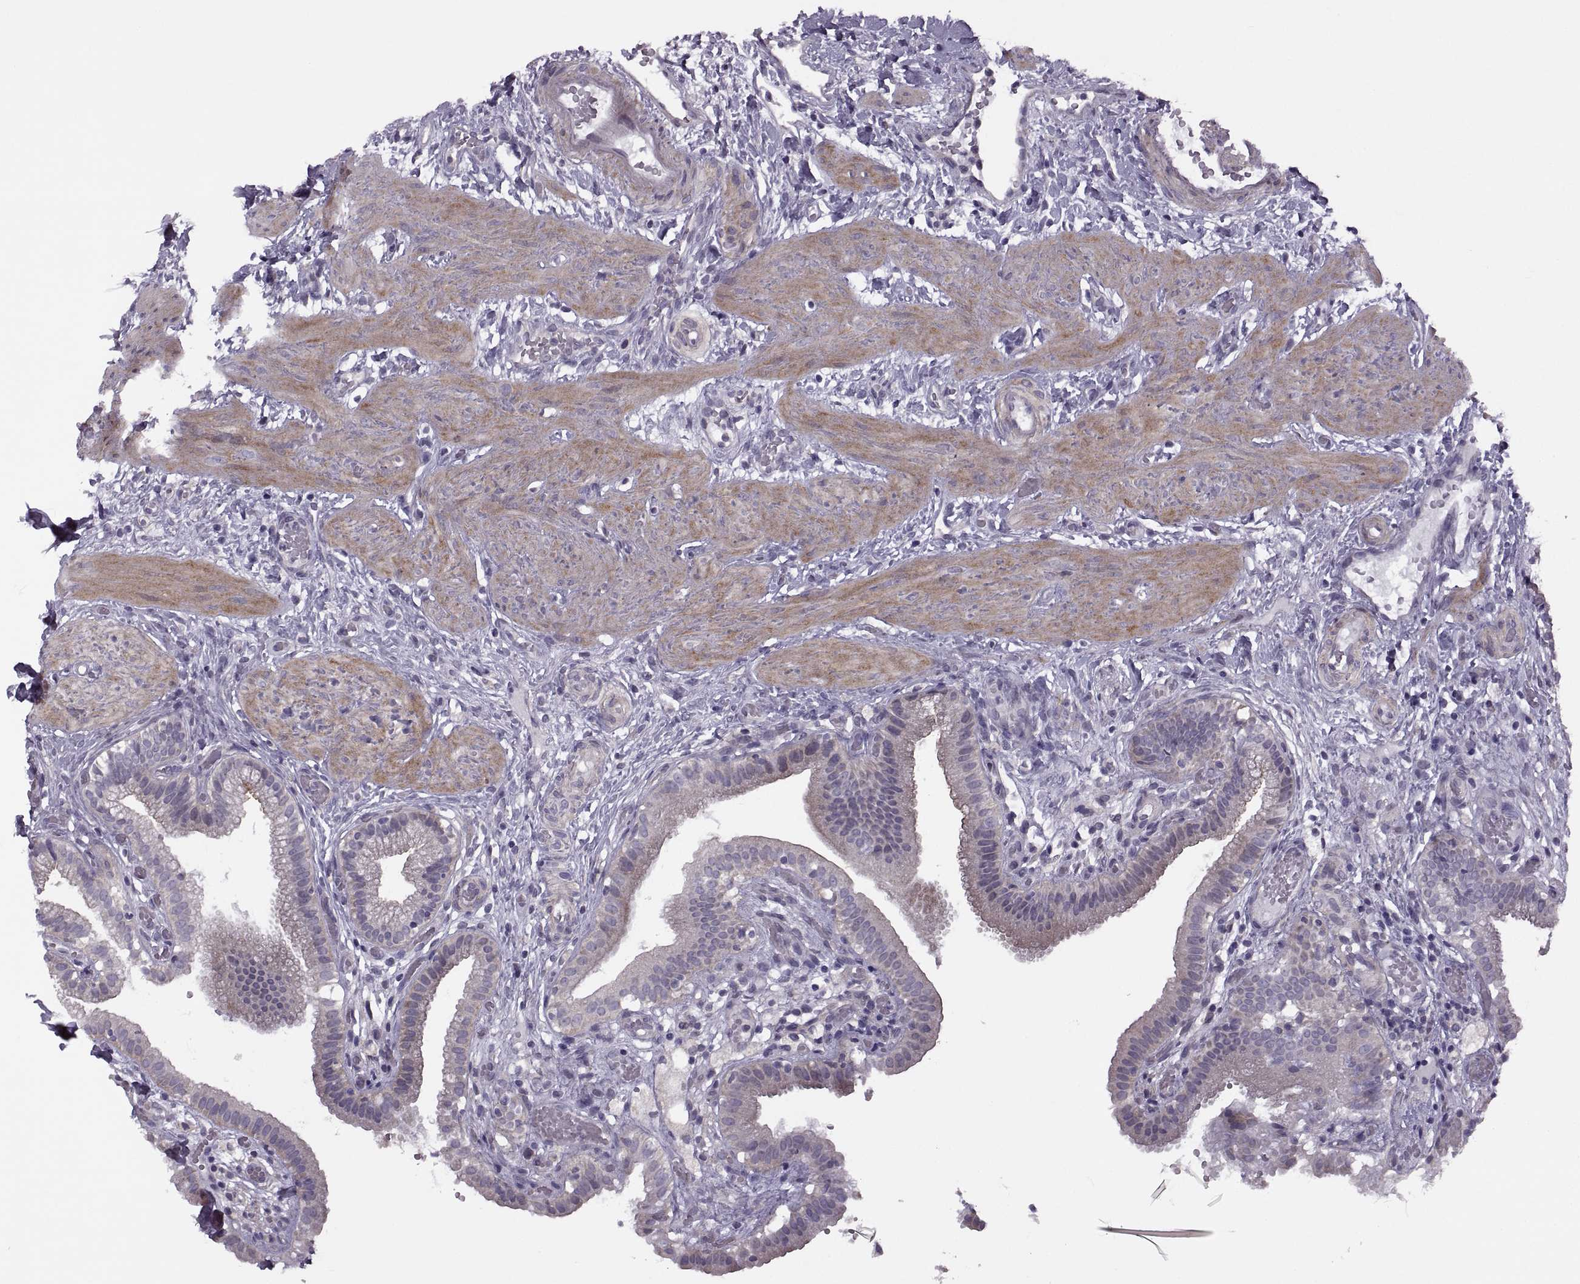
{"staining": {"intensity": "weak", "quantity": "25%-75%", "location": "cytoplasmic/membranous"}, "tissue": "gallbladder", "cell_type": "Glandular cells", "image_type": "normal", "snomed": [{"axis": "morphology", "description": "Normal tissue, NOS"}, {"axis": "topography", "description": "Gallbladder"}], "caption": "Immunohistochemistry (IHC) histopathology image of benign gallbladder: human gallbladder stained using IHC shows low levels of weak protein expression localized specifically in the cytoplasmic/membranous of glandular cells, appearing as a cytoplasmic/membranous brown color.", "gene": "RIPK4", "patient": {"sex": "female", "age": 24}}